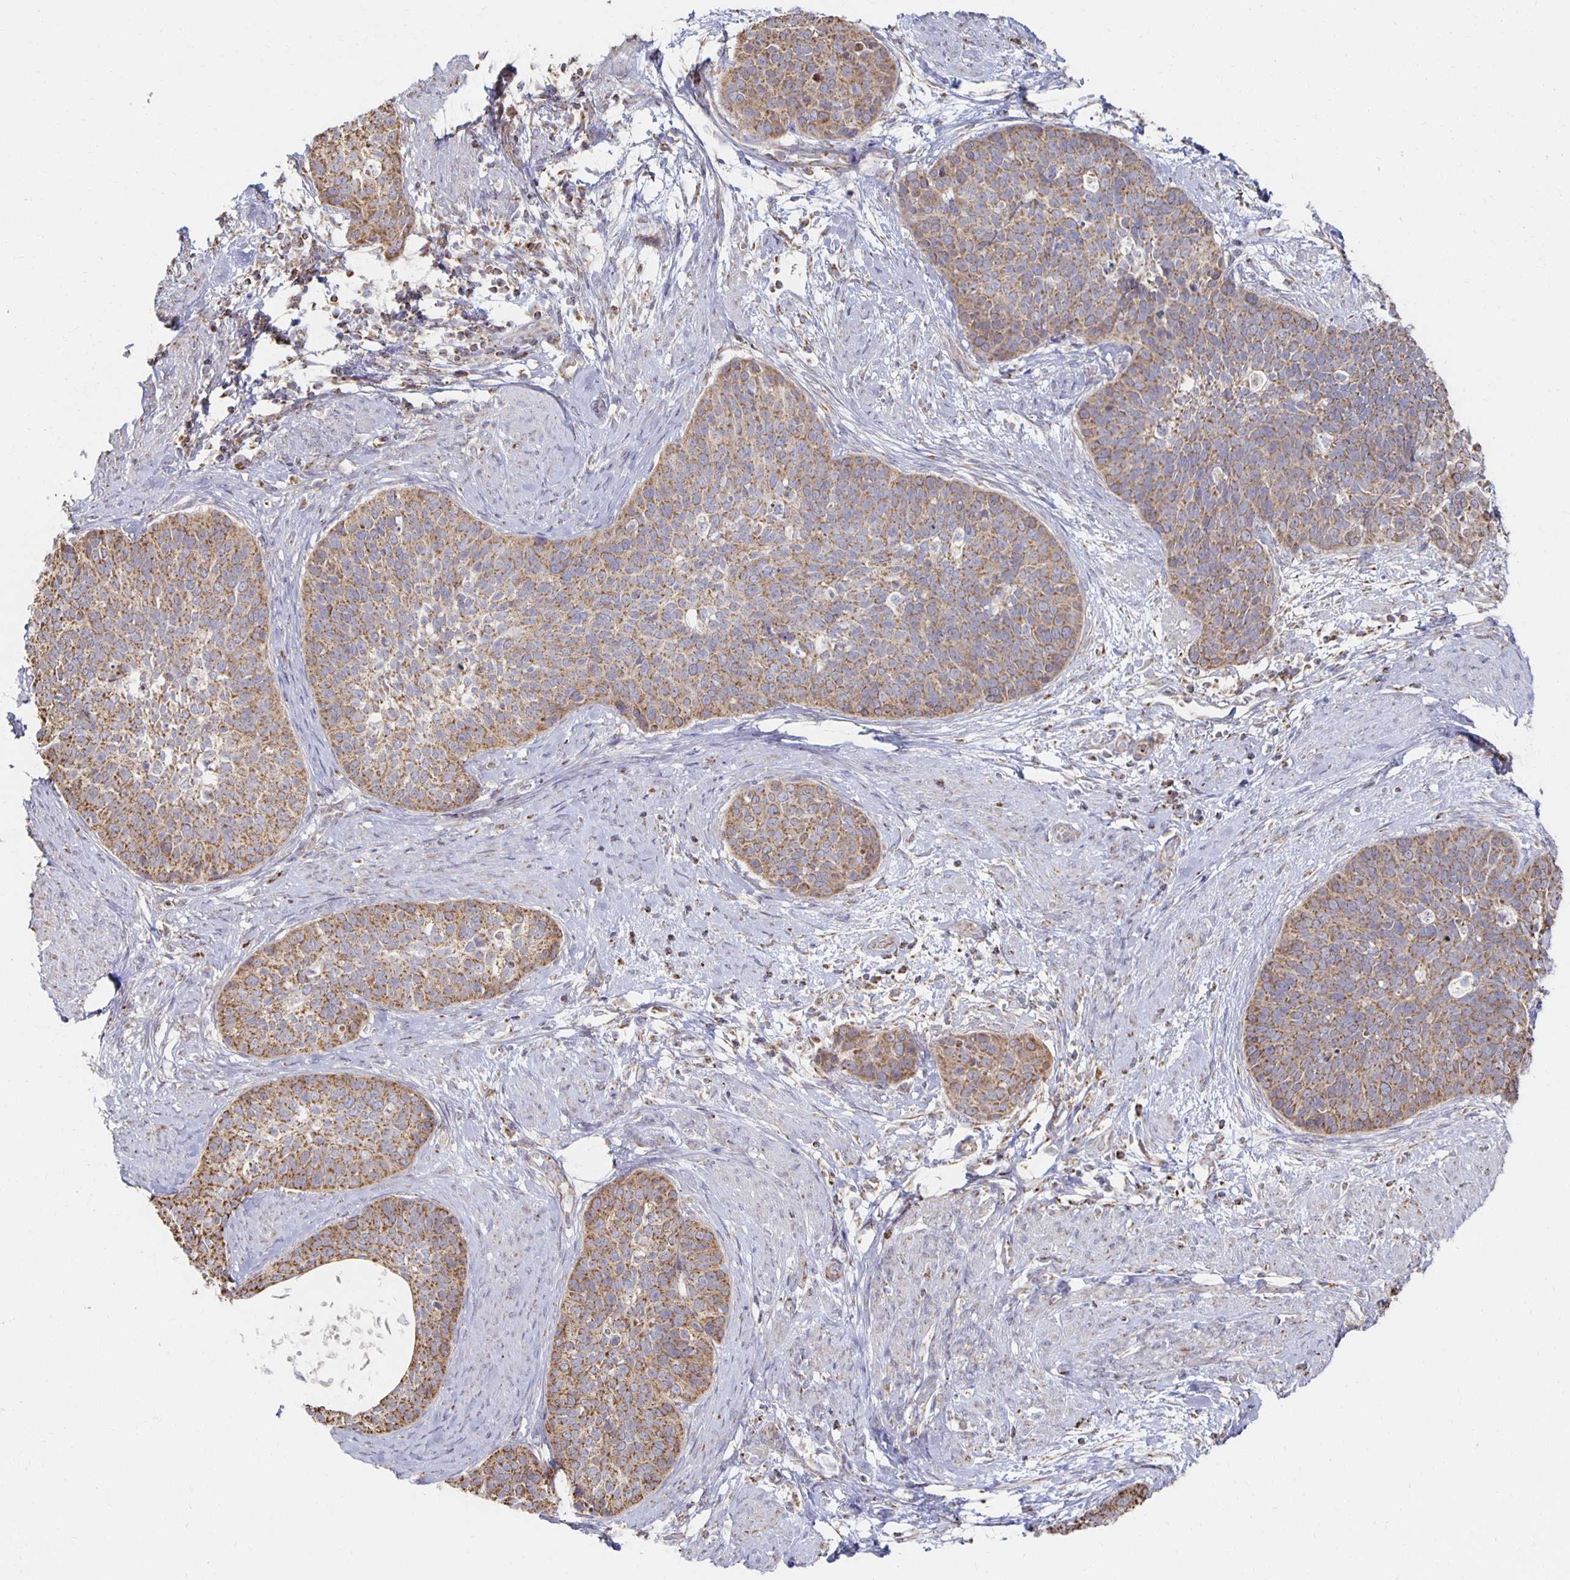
{"staining": {"intensity": "moderate", "quantity": ">75%", "location": "cytoplasmic/membranous"}, "tissue": "cervical cancer", "cell_type": "Tumor cells", "image_type": "cancer", "snomed": [{"axis": "morphology", "description": "Squamous cell carcinoma, NOS"}, {"axis": "topography", "description": "Cervix"}], "caption": "Immunohistochemical staining of cervical cancer (squamous cell carcinoma) reveals medium levels of moderate cytoplasmic/membranous protein positivity in approximately >75% of tumor cells. Immunohistochemistry (ihc) stains the protein of interest in brown and the nuclei are stained blue.", "gene": "NKX2-8", "patient": {"sex": "female", "age": 69}}